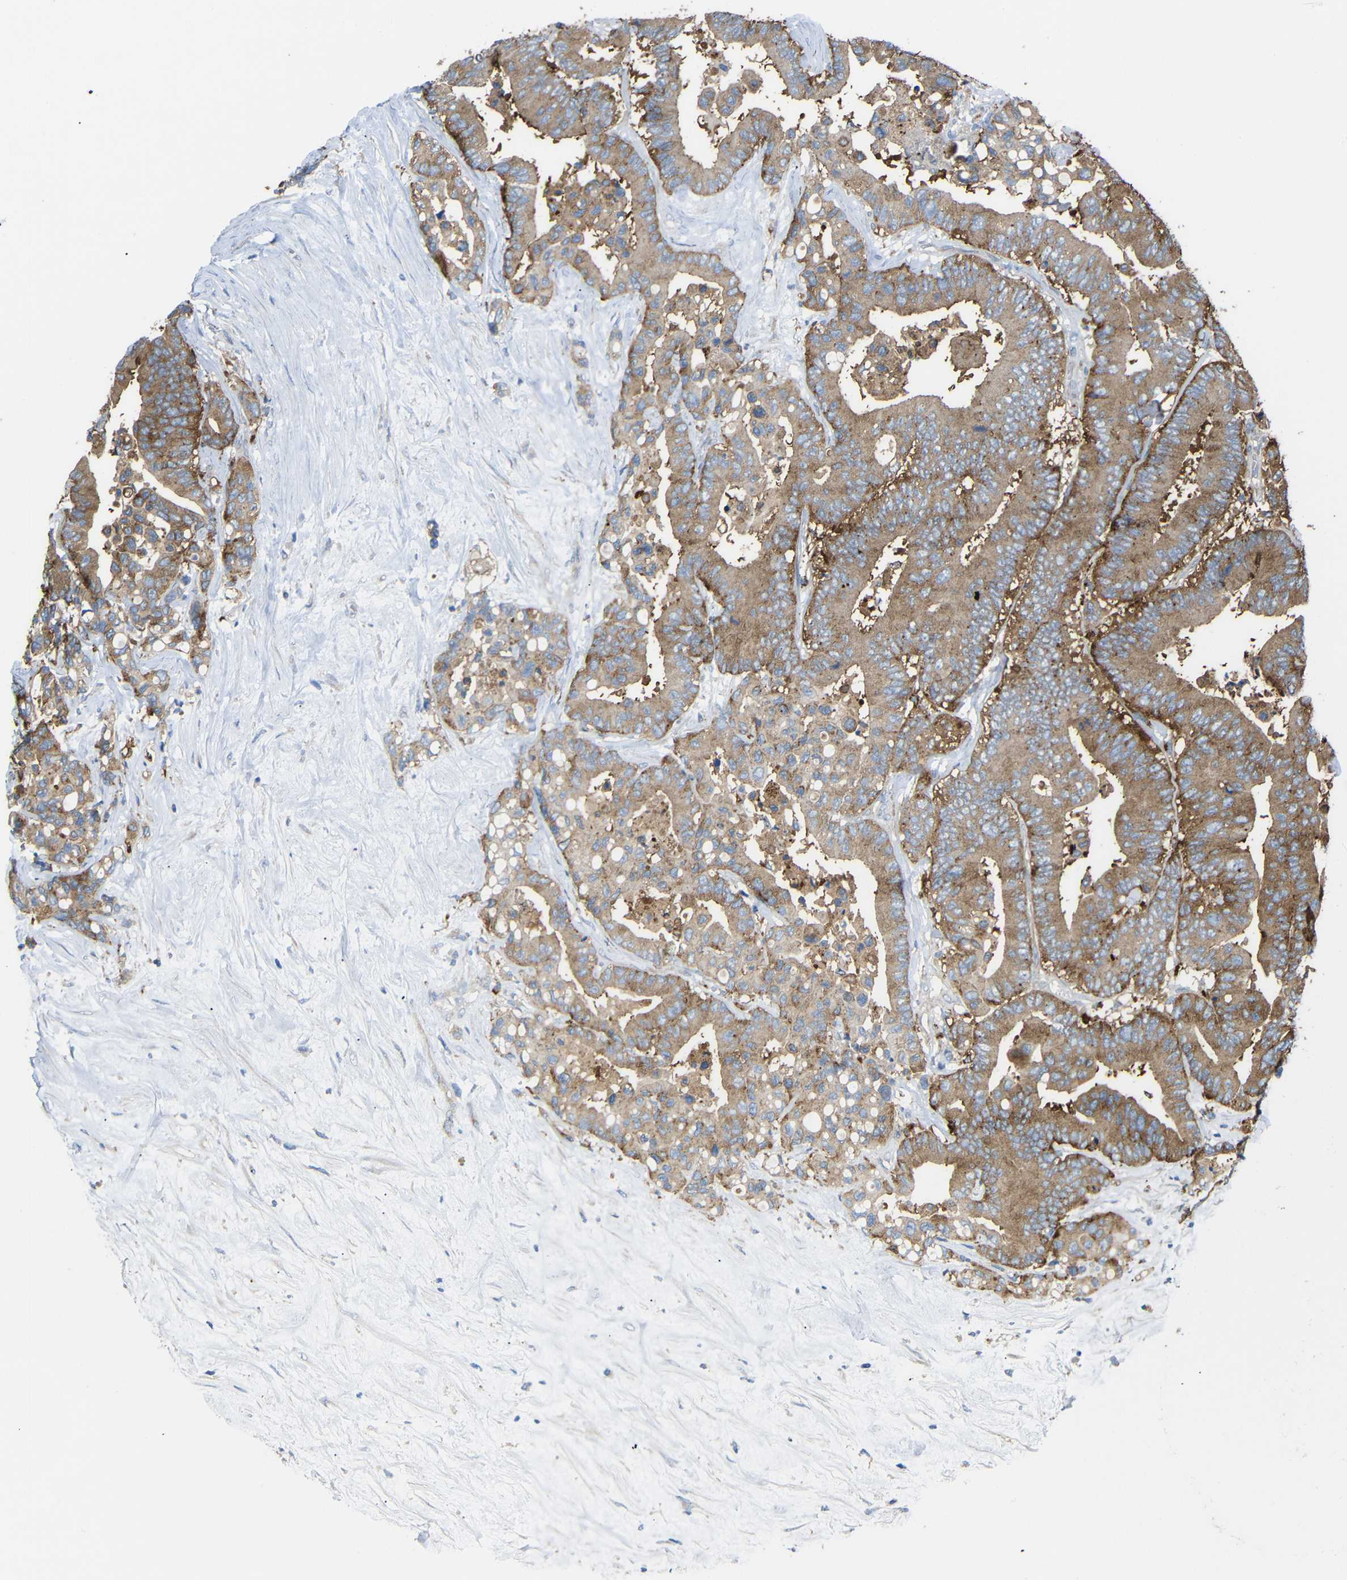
{"staining": {"intensity": "moderate", "quantity": ">75%", "location": "cytoplasmic/membranous"}, "tissue": "colorectal cancer", "cell_type": "Tumor cells", "image_type": "cancer", "snomed": [{"axis": "morphology", "description": "Normal tissue, NOS"}, {"axis": "morphology", "description": "Adenocarcinoma, NOS"}, {"axis": "topography", "description": "Colon"}], "caption": "A brown stain labels moderate cytoplasmic/membranous positivity of a protein in human colorectal adenocarcinoma tumor cells.", "gene": "SYPL1", "patient": {"sex": "male", "age": 82}}